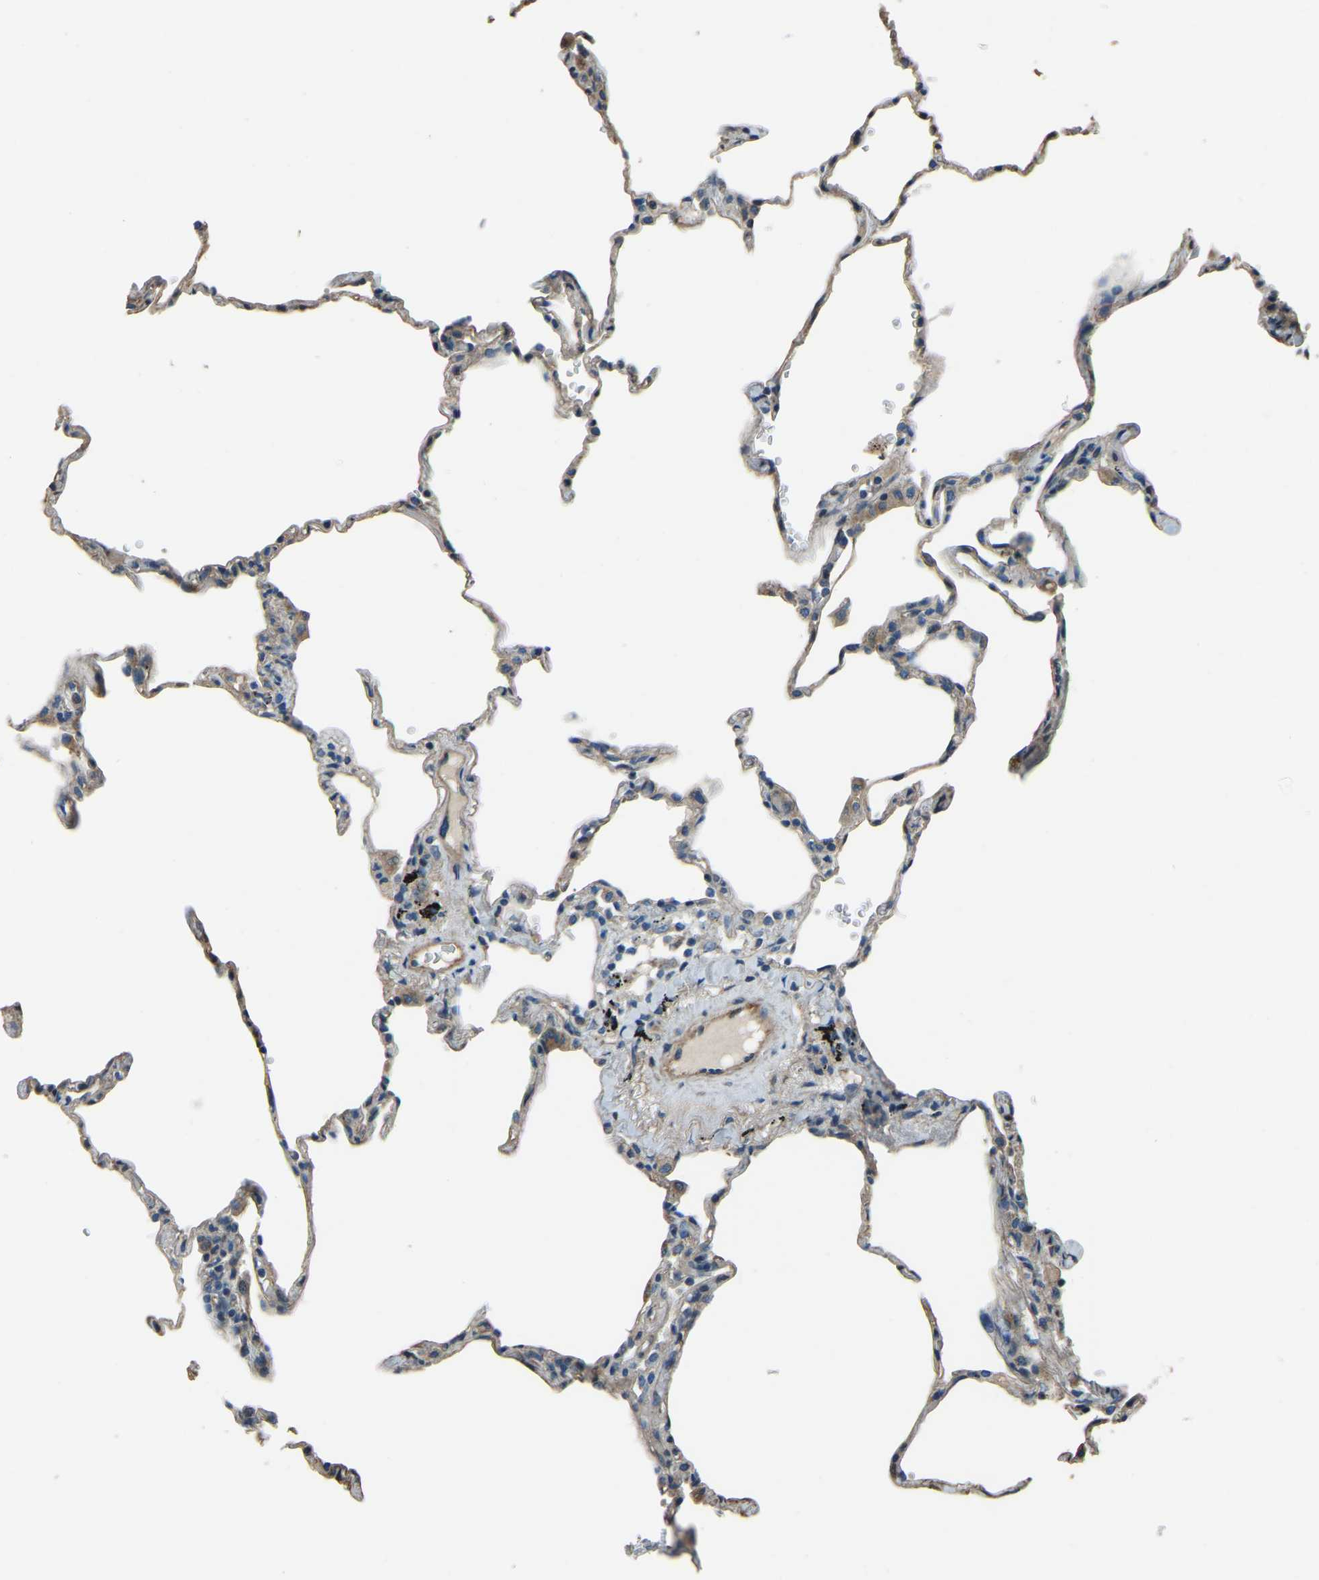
{"staining": {"intensity": "negative", "quantity": "none", "location": "none"}, "tissue": "lung", "cell_type": "Alveolar cells", "image_type": "normal", "snomed": [{"axis": "morphology", "description": "Normal tissue, NOS"}, {"axis": "topography", "description": "Lung"}], "caption": "The micrograph displays no significant staining in alveolar cells of lung.", "gene": "COL3A1", "patient": {"sex": "male", "age": 59}}